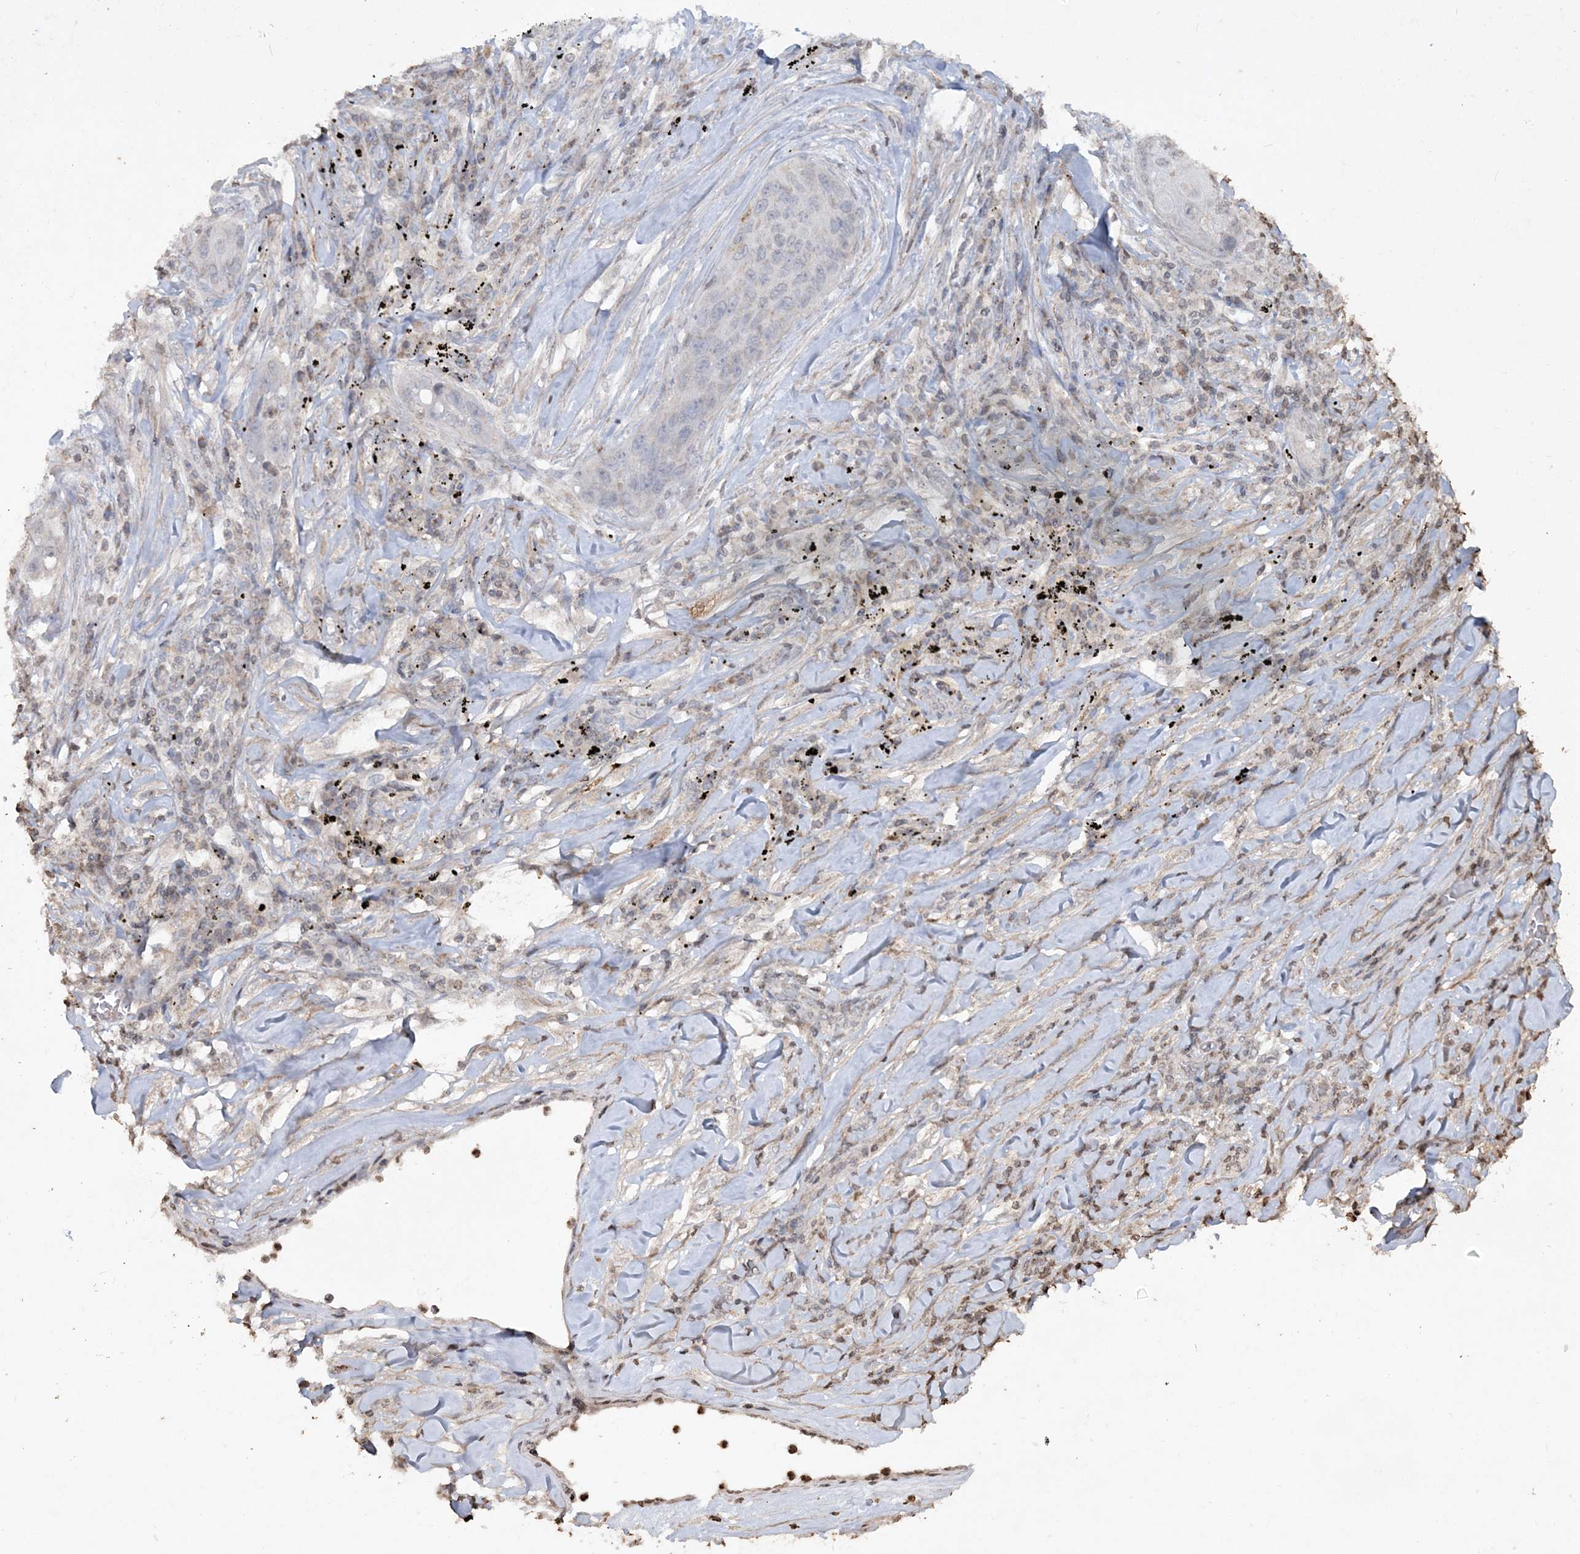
{"staining": {"intensity": "negative", "quantity": "none", "location": "none"}, "tissue": "lung cancer", "cell_type": "Tumor cells", "image_type": "cancer", "snomed": [{"axis": "morphology", "description": "Squamous cell carcinoma, NOS"}, {"axis": "topography", "description": "Lung"}], "caption": "Tumor cells are negative for brown protein staining in lung cancer (squamous cell carcinoma).", "gene": "TTC7A", "patient": {"sex": "female", "age": 63}}